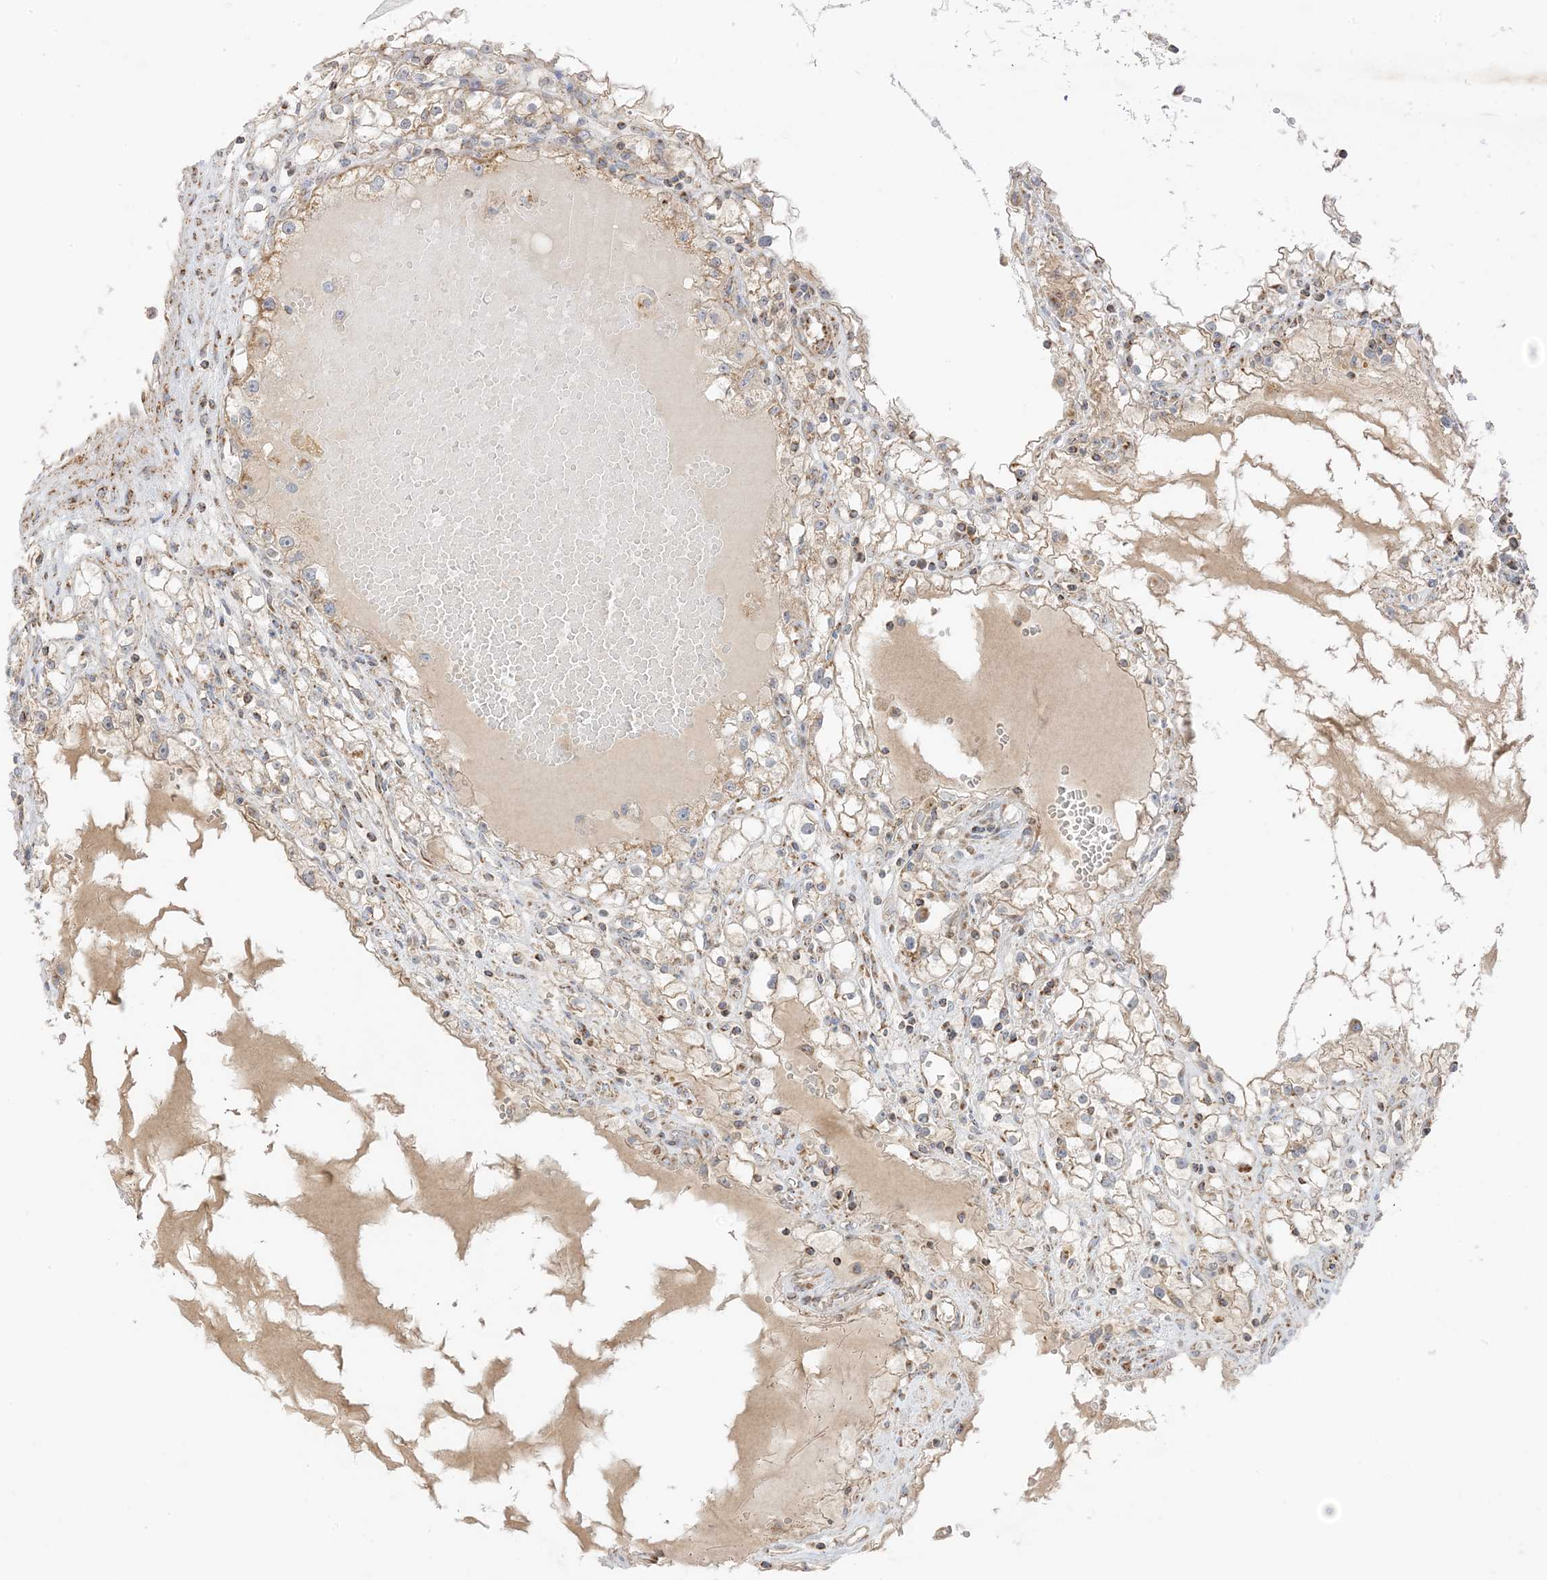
{"staining": {"intensity": "weak", "quantity": ">75%", "location": "cytoplasmic/membranous"}, "tissue": "renal cancer", "cell_type": "Tumor cells", "image_type": "cancer", "snomed": [{"axis": "morphology", "description": "Adenocarcinoma, NOS"}, {"axis": "topography", "description": "Kidney"}], "caption": "A histopathology image of renal cancer (adenocarcinoma) stained for a protein displays weak cytoplasmic/membranous brown staining in tumor cells.", "gene": "SLC25A12", "patient": {"sex": "male", "age": 56}}